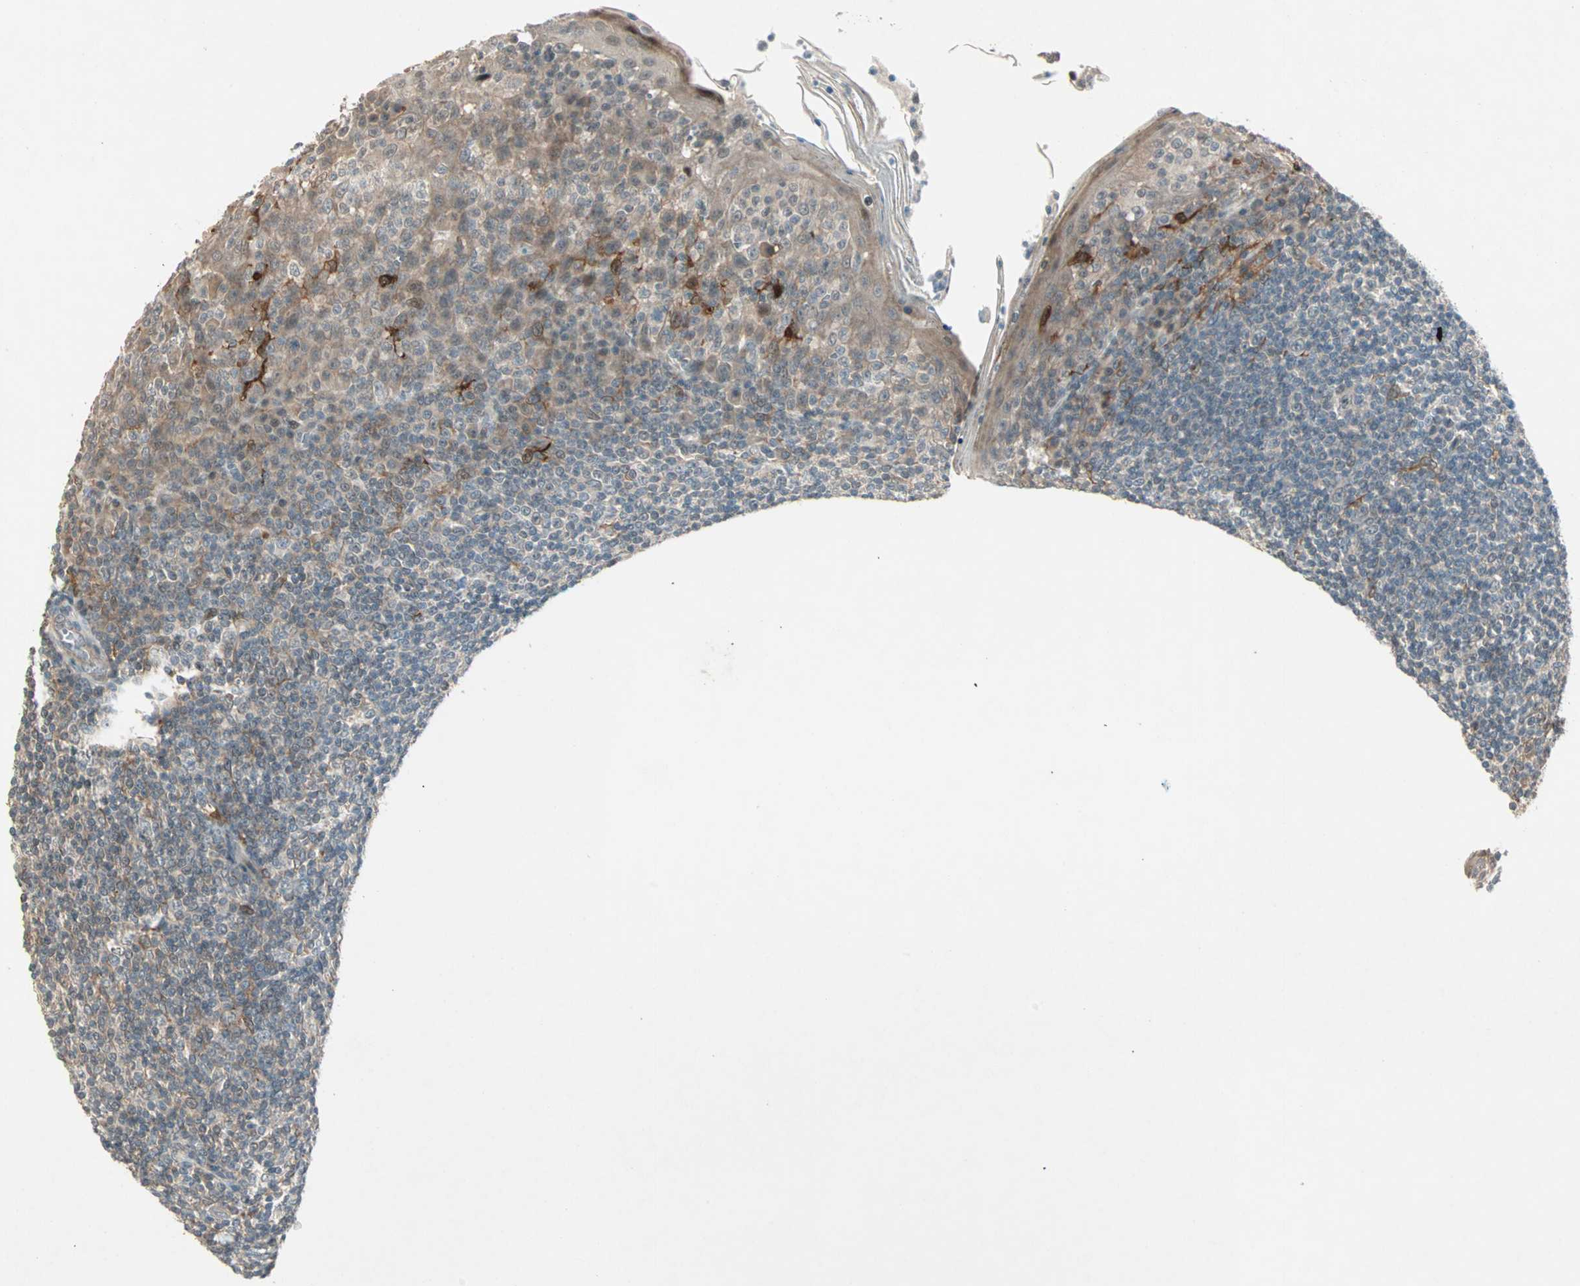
{"staining": {"intensity": "weak", "quantity": ">75%", "location": "cytoplasmic/membranous"}, "tissue": "tonsil", "cell_type": "Germinal center cells", "image_type": "normal", "snomed": [{"axis": "morphology", "description": "Normal tissue, NOS"}, {"axis": "topography", "description": "Tonsil"}], "caption": "A high-resolution photomicrograph shows IHC staining of normal tonsil, which exhibits weak cytoplasmic/membranous staining in approximately >75% of germinal center cells. (DAB (3,3'-diaminobenzidine) IHC with brightfield microscopy, high magnification).", "gene": "RTL6", "patient": {"sex": "male", "age": 31}}